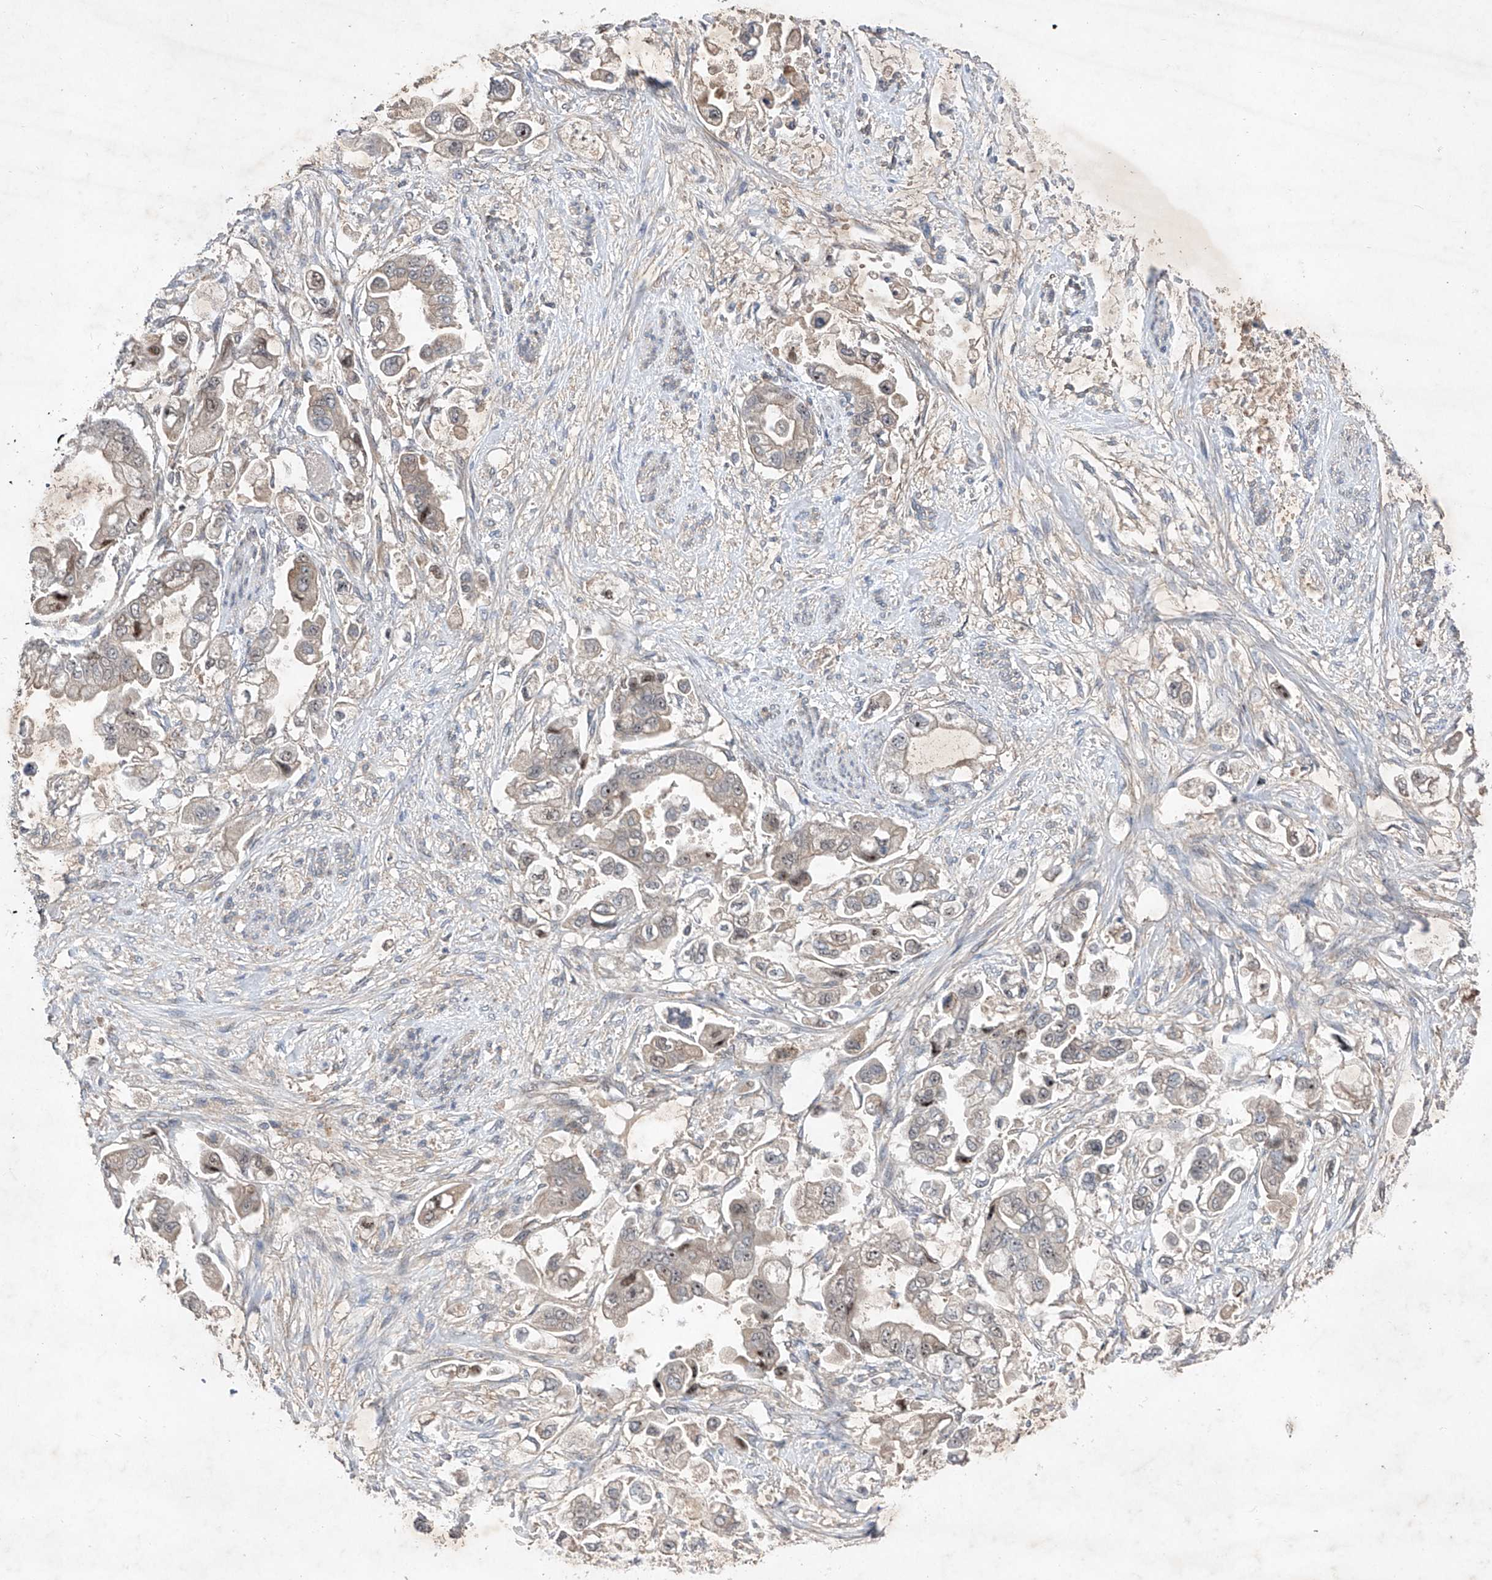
{"staining": {"intensity": "moderate", "quantity": "<25%", "location": "nuclear"}, "tissue": "stomach cancer", "cell_type": "Tumor cells", "image_type": "cancer", "snomed": [{"axis": "morphology", "description": "Adenocarcinoma, NOS"}, {"axis": "topography", "description": "Stomach"}], "caption": "Approximately <25% of tumor cells in human adenocarcinoma (stomach) reveal moderate nuclear protein expression as visualized by brown immunohistochemical staining.", "gene": "FAM135A", "patient": {"sex": "male", "age": 62}}